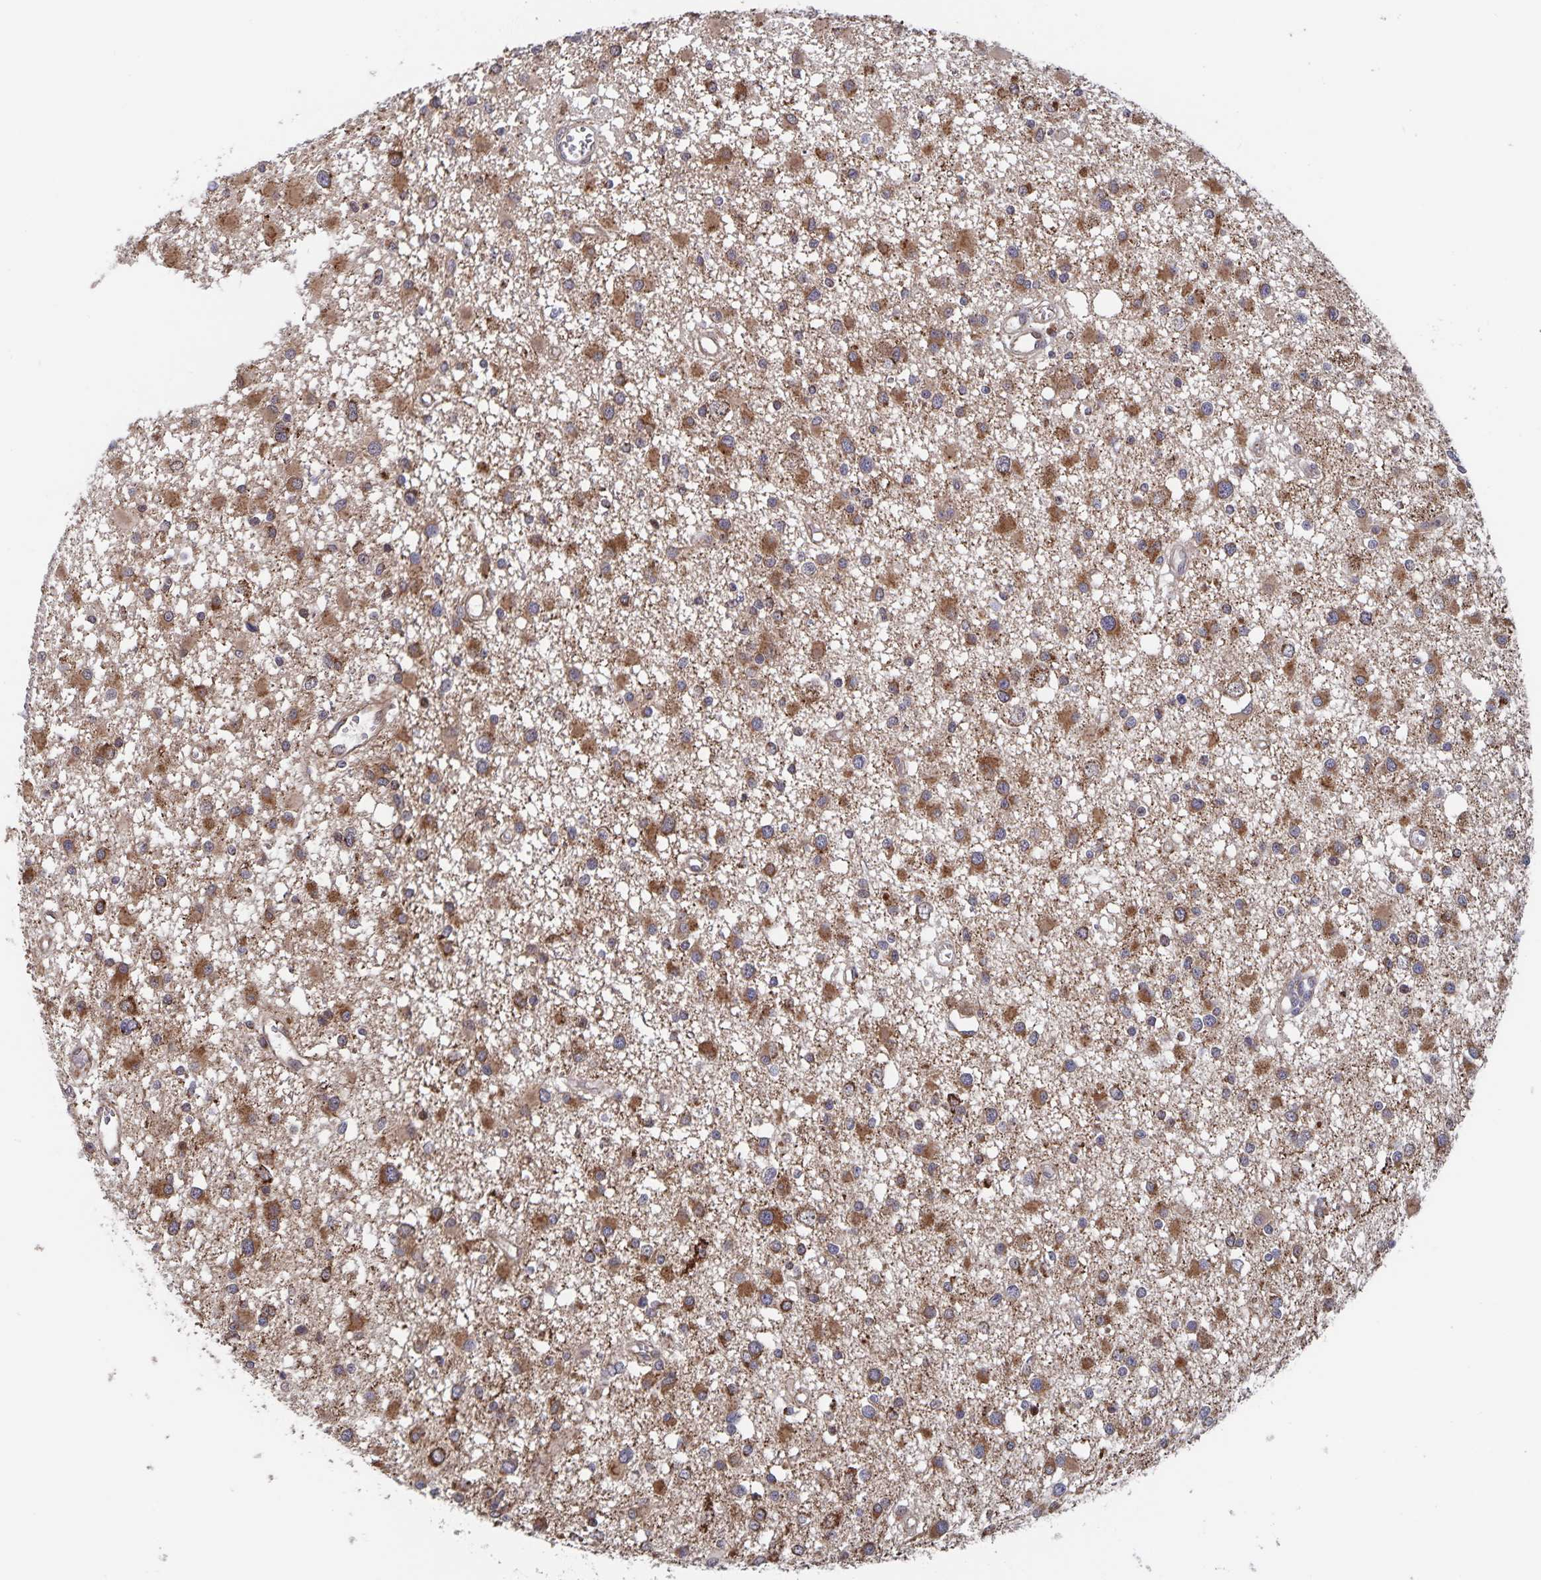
{"staining": {"intensity": "moderate", "quantity": ">75%", "location": "cytoplasmic/membranous"}, "tissue": "glioma", "cell_type": "Tumor cells", "image_type": "cancer", "snomed": [{"axis": "morphology", "description": "Glioma, malignant, High grade"}, {"axis": "topography", "description": "Brain"}], "caption": "A brown stain labels moderate cytoplasmic/membranous staining of a protein in high-grade glioma (malignant) tumor cells. (Stains: DAB (3,3'-diaminobenzidine) in brown, nuclei in blue, Microscopy: brightfield microscopy at high magnification).", "gene": "ACACA", "patient": {"sex": "male", "age": 54}}